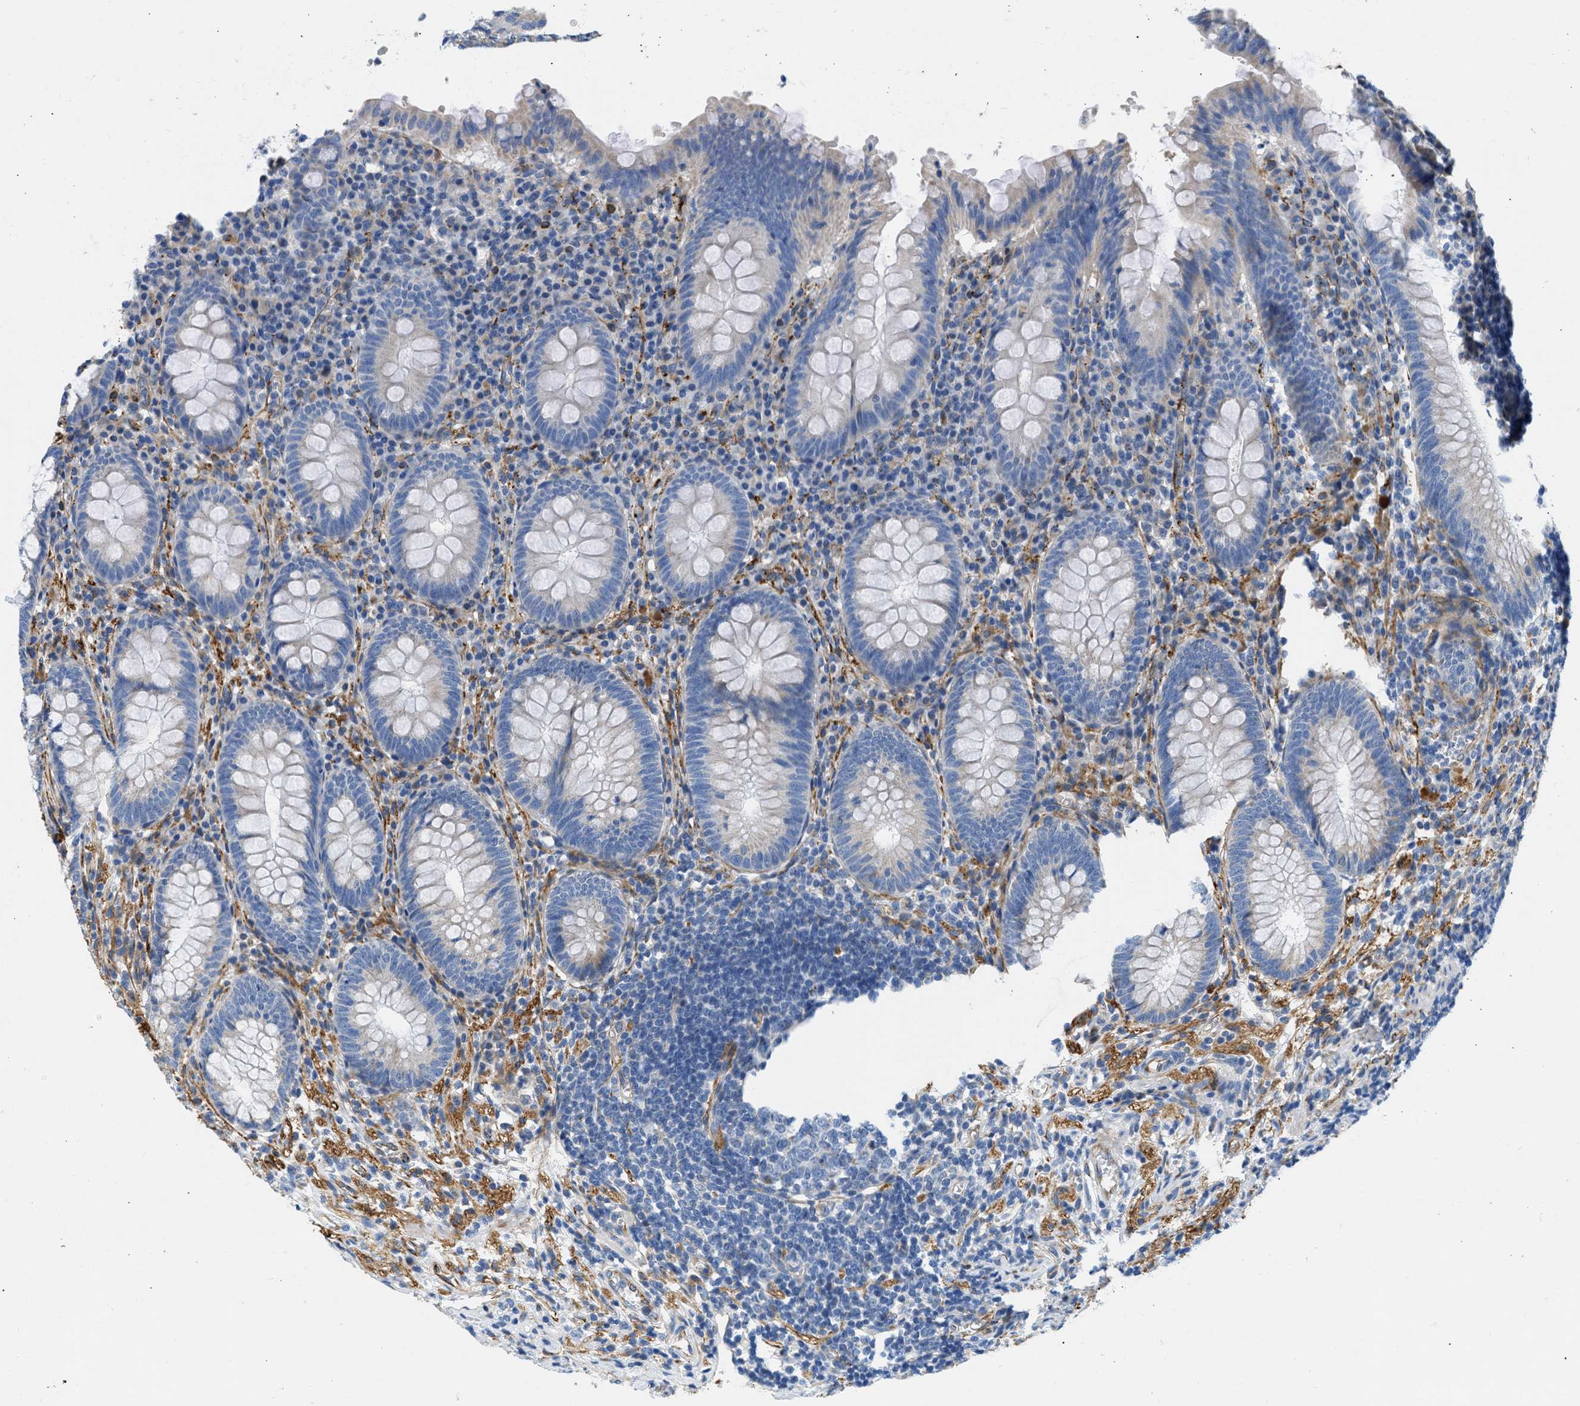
{"staining": {"intensity": "negative", "quantity": "none", "location": "none"}, "tissue": "appendix", "cell_type": "Glandular cells", "image_type": "normal", "snomed": [{"axis": "morphology", "description": "Normal tissue, NOS"}, {"axis": "topography", "description": "Appendix"}], "caption": "Immunohistochemical staining of benign appendix shows no significant positivity in glandular cells. The staining is performed using DAB (3,3'-diaminobenzidine) brown chromogen with nuclei counter-stained in using hematoxylin.", "gene": "ULK4", "patient": {"sex": "male", "age": 56}}